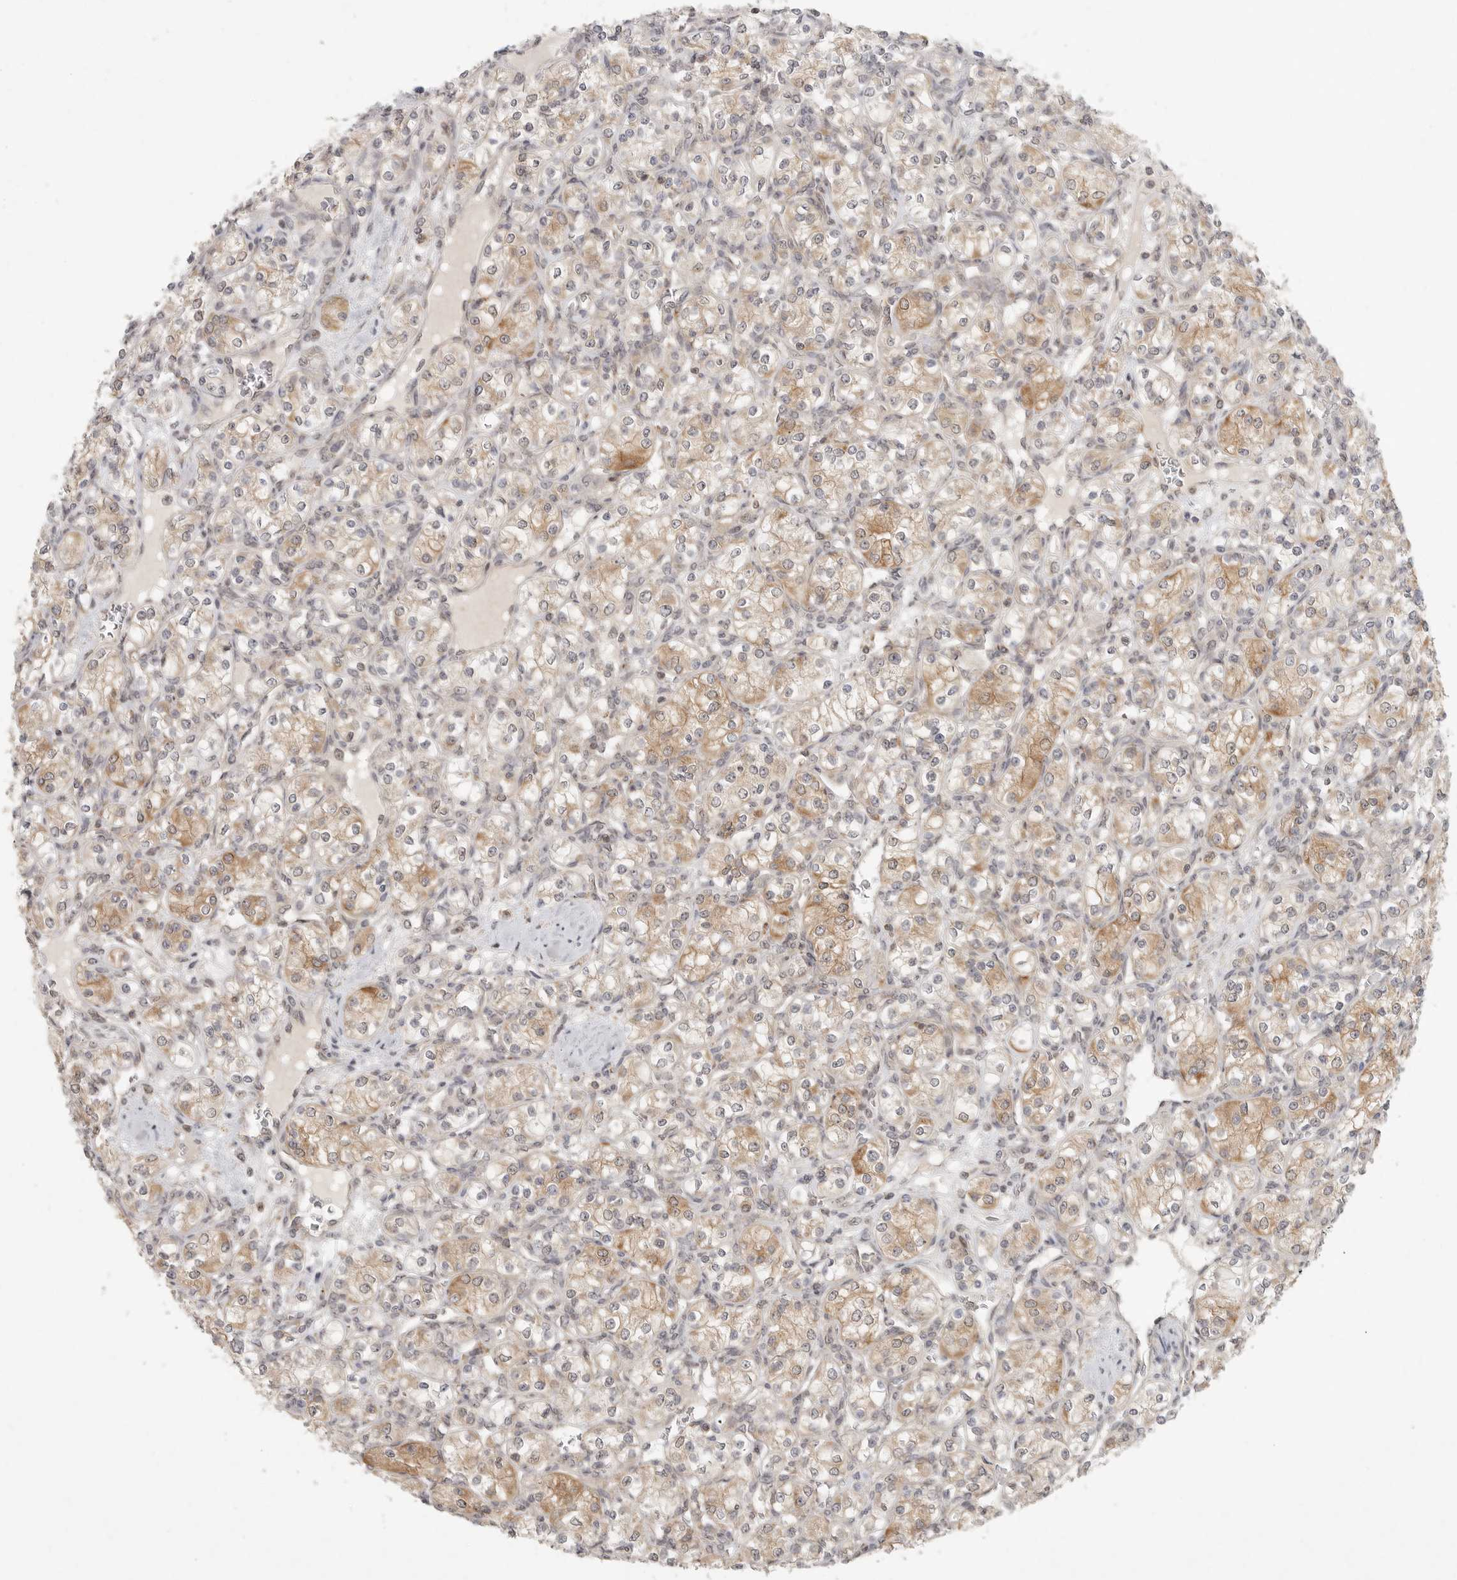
{"staining": {"intensity": "moderate", "quantity": "<25%", "location": "cytoplasmic/membranous"}, "tissue": "renal cancer", "cell_type": "Tumor cells", "image_type": "cancer", "snomed": [{"axis": "morphology", "description": "Adenocarcinoma, NOS"}, {"axis": "topography", "description": "Kidney"}], "caption": "Renal adenocarcinoma stained for a protein shows moderate cytoplasmic/membranous positivity in tumor cells.", "gene": "HDAC6", "patient": {"sex": "male", "age": 77}}